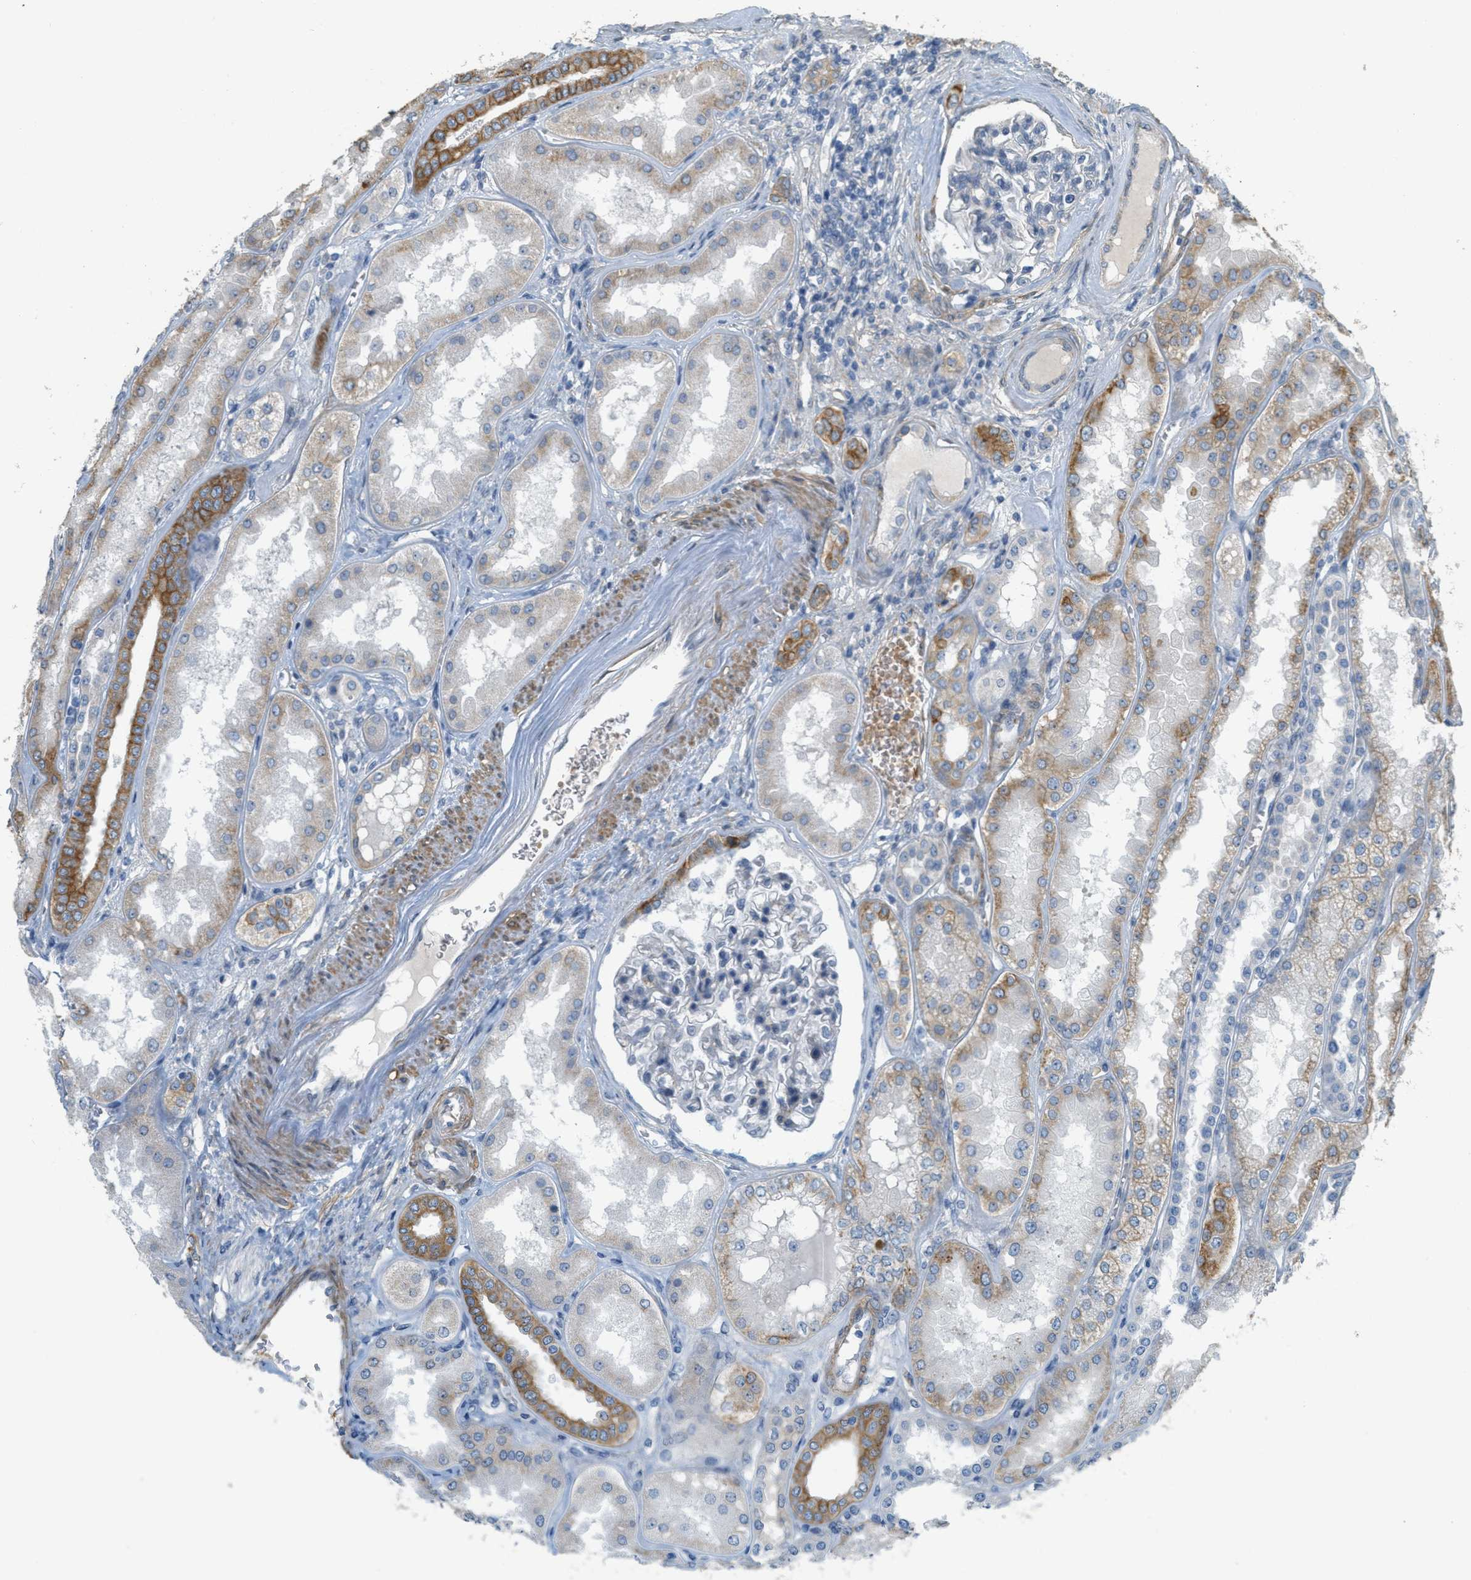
{"staining": {"intensity": "negative", "quantity": "none", "location": "none"}, "tissue": "kidney", "cell_type": "Cells in glomeruli", "image_type": "normal", "snomed": [{"axis": "morphology", "description": "Normal tissue, NOS"}, {"axis": "topography", "description": "Kidney"}], "caption": "Photomicrograph shows no significant protein staining in cells in glomeruli of benign kidney. (DAB IHC with hematoxylin counter stain).", "gene": "MRS2", "patient": {"sex": "female", "age": 56}}